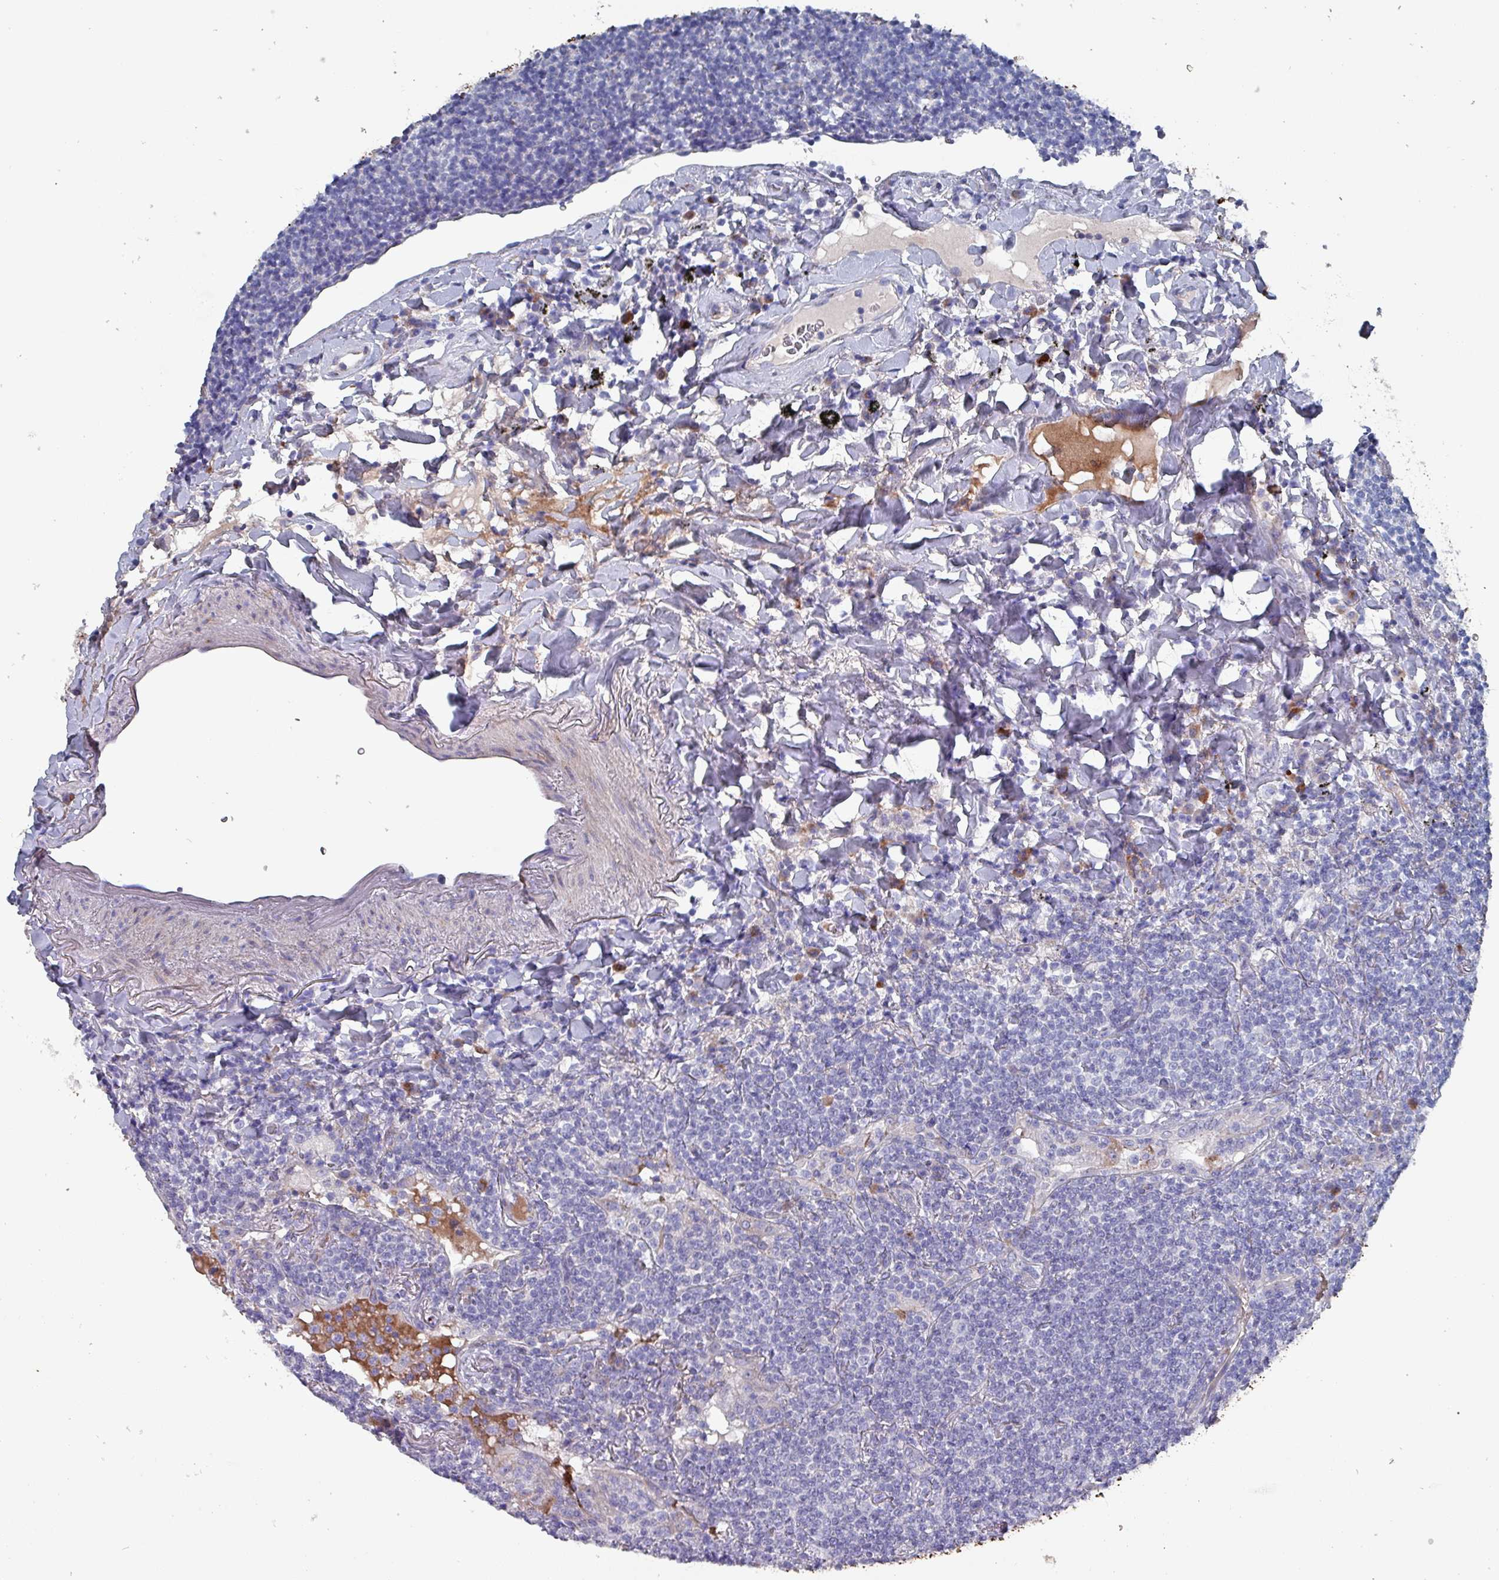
{"staining": {"intensity": "negative", "quantity": "none", "location": "none"}, "tissue": "lymphoma", "cell_type": "Tumor cells", "image_type": "cancer", "snomed": [{"axis": "morphology", "description": "Malignant lymphoma, non-Hodgkin's type, Low grade"}, {"axis": "topography", "description": "Lung"}], "caption": "Protein analysis of lymphoma displays no significant staining in tumor cells.", "gene": "DRD5", "patient": {"sex": "female", "age": 71}}